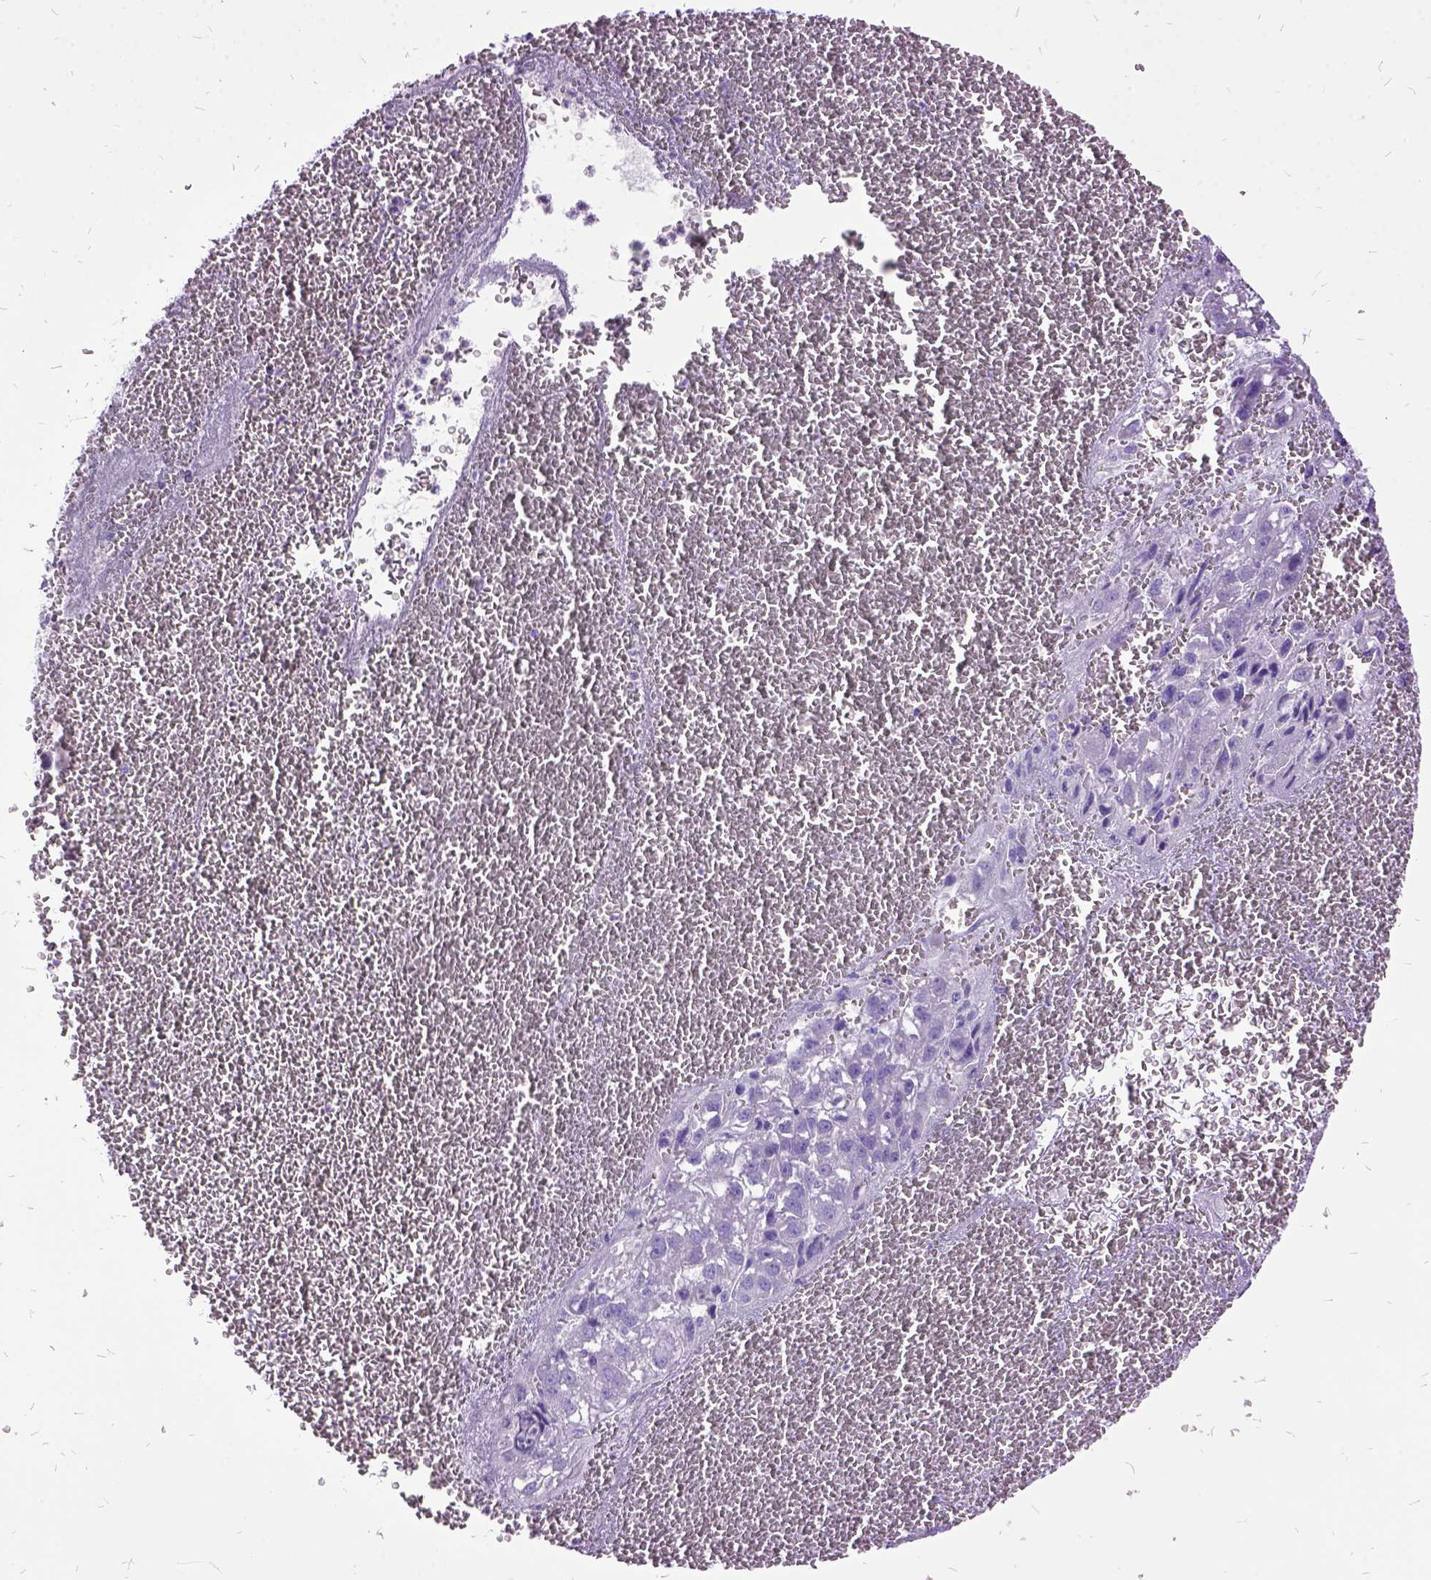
{"staining": {"intensity": "negative", "quantity": "none", "location": "none"}, "tissue": "liver cancer", "cell_type": "Tumor cells", "image_type": "cancer", "snomed": [{"axis": "morphology", "description": "Carcinoma, Hepatocellular, NOS"}, {"axis": "topography", "description": "Liver"}], "caption": "DAB (3,3'-diaminobenzidine) immunohistochemical staining of liver cancer (hepatocellular carcinoma) demonstrates no significant staining in tumor cells.", "gene": "MME", "patient": {"sex": "female", "age": 70}}